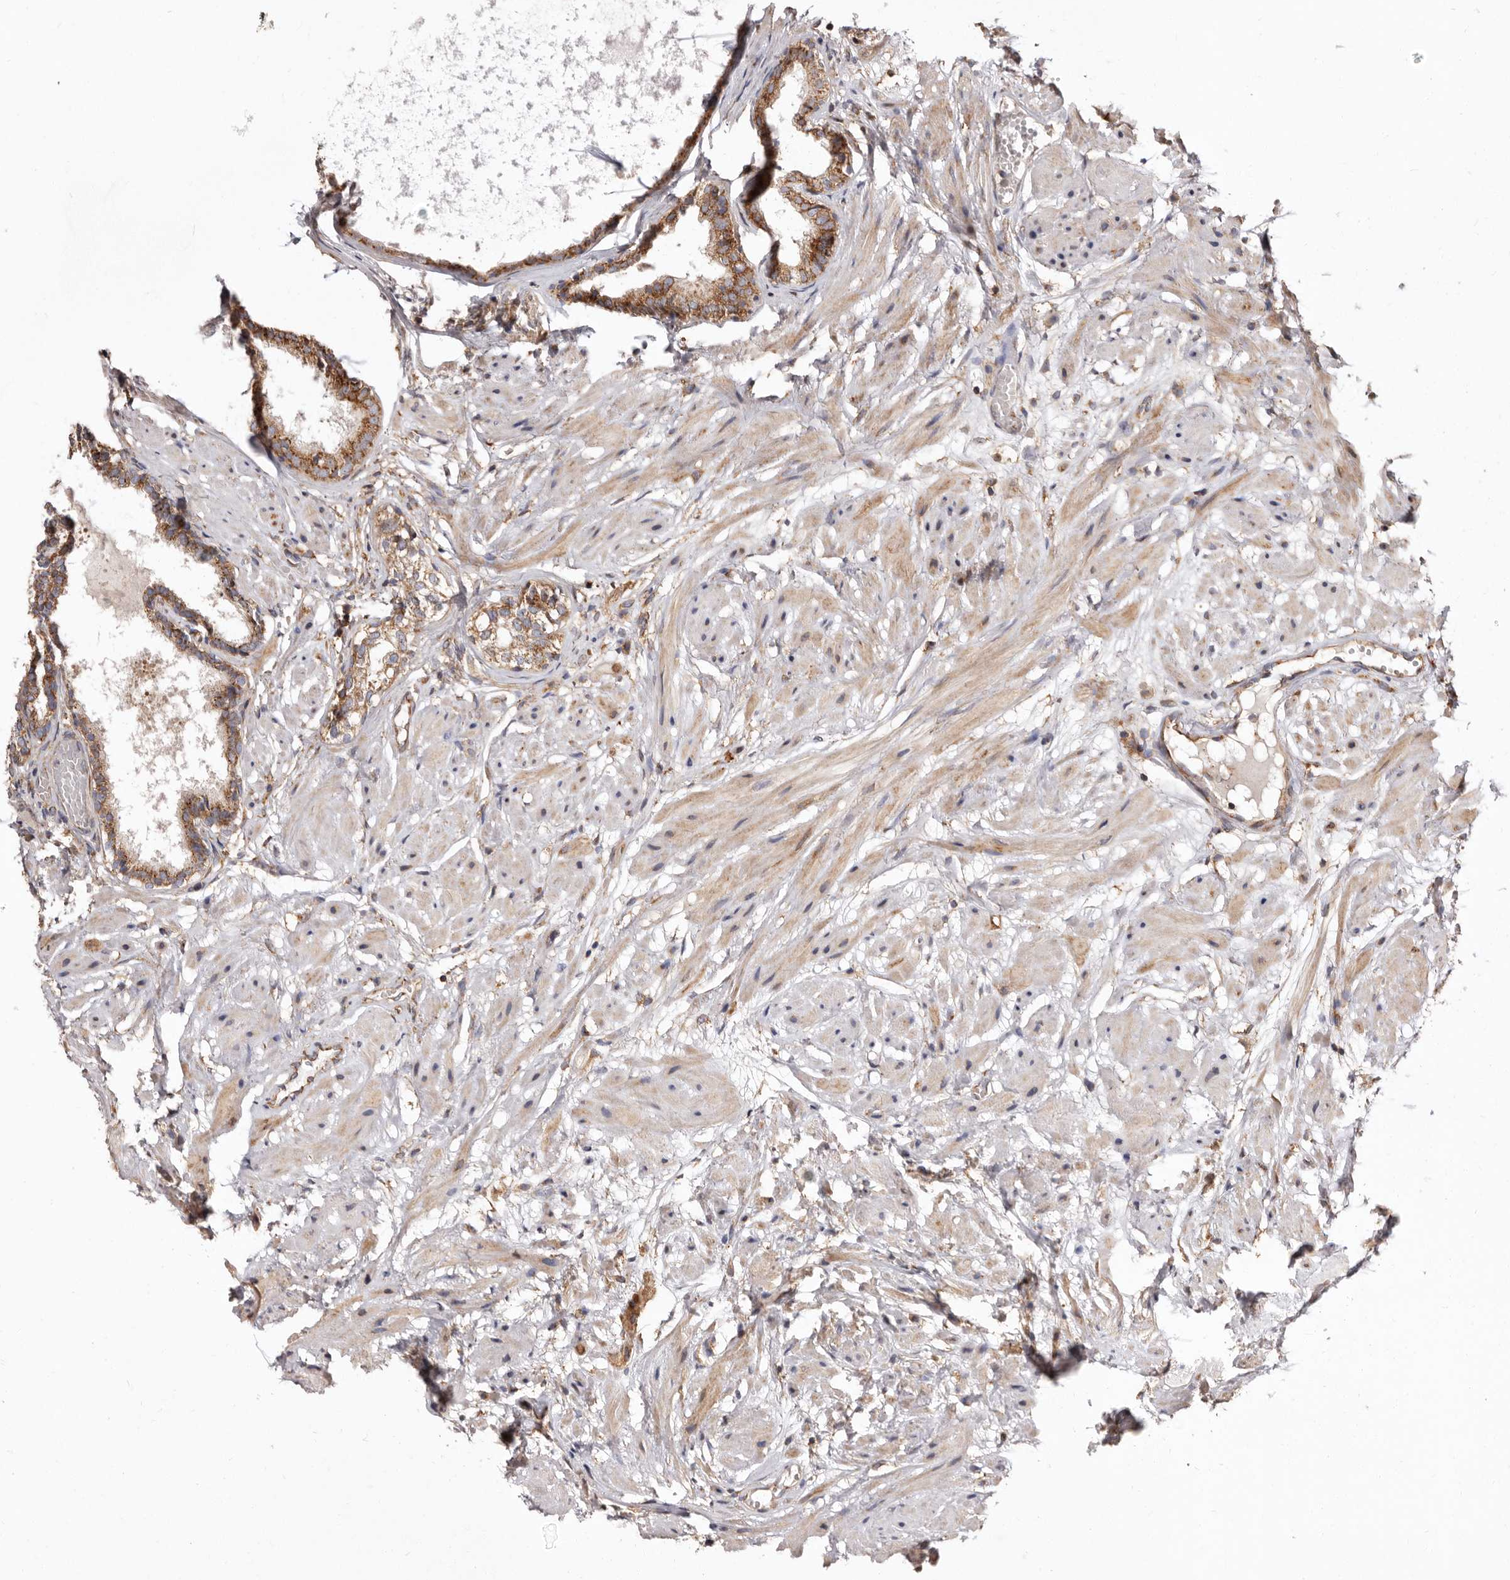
{"staining": {"intensity": "moderate", "quantity": ">75%", "location": "cytoplasmic/membranous"}, "tissue": "prostate cancer", "cell_type": "Tumor cells", "image_type": "cancer", "snomed": [{"axis": "morphology", "description": "Adenocarcinoma, Low grade"}, {"axis": "topography", "description": "Prostate"}], "caption": "Immunohistochemistry (IHC) (DAB) staining of human prostate adenocarcinoma (low-grade) reveals moderate cytoplasmic/membranous protein expression in approximately >75% of tumor cells.", "gene": "COQ8B", "patient": {"sex": "male", "age": 88}}